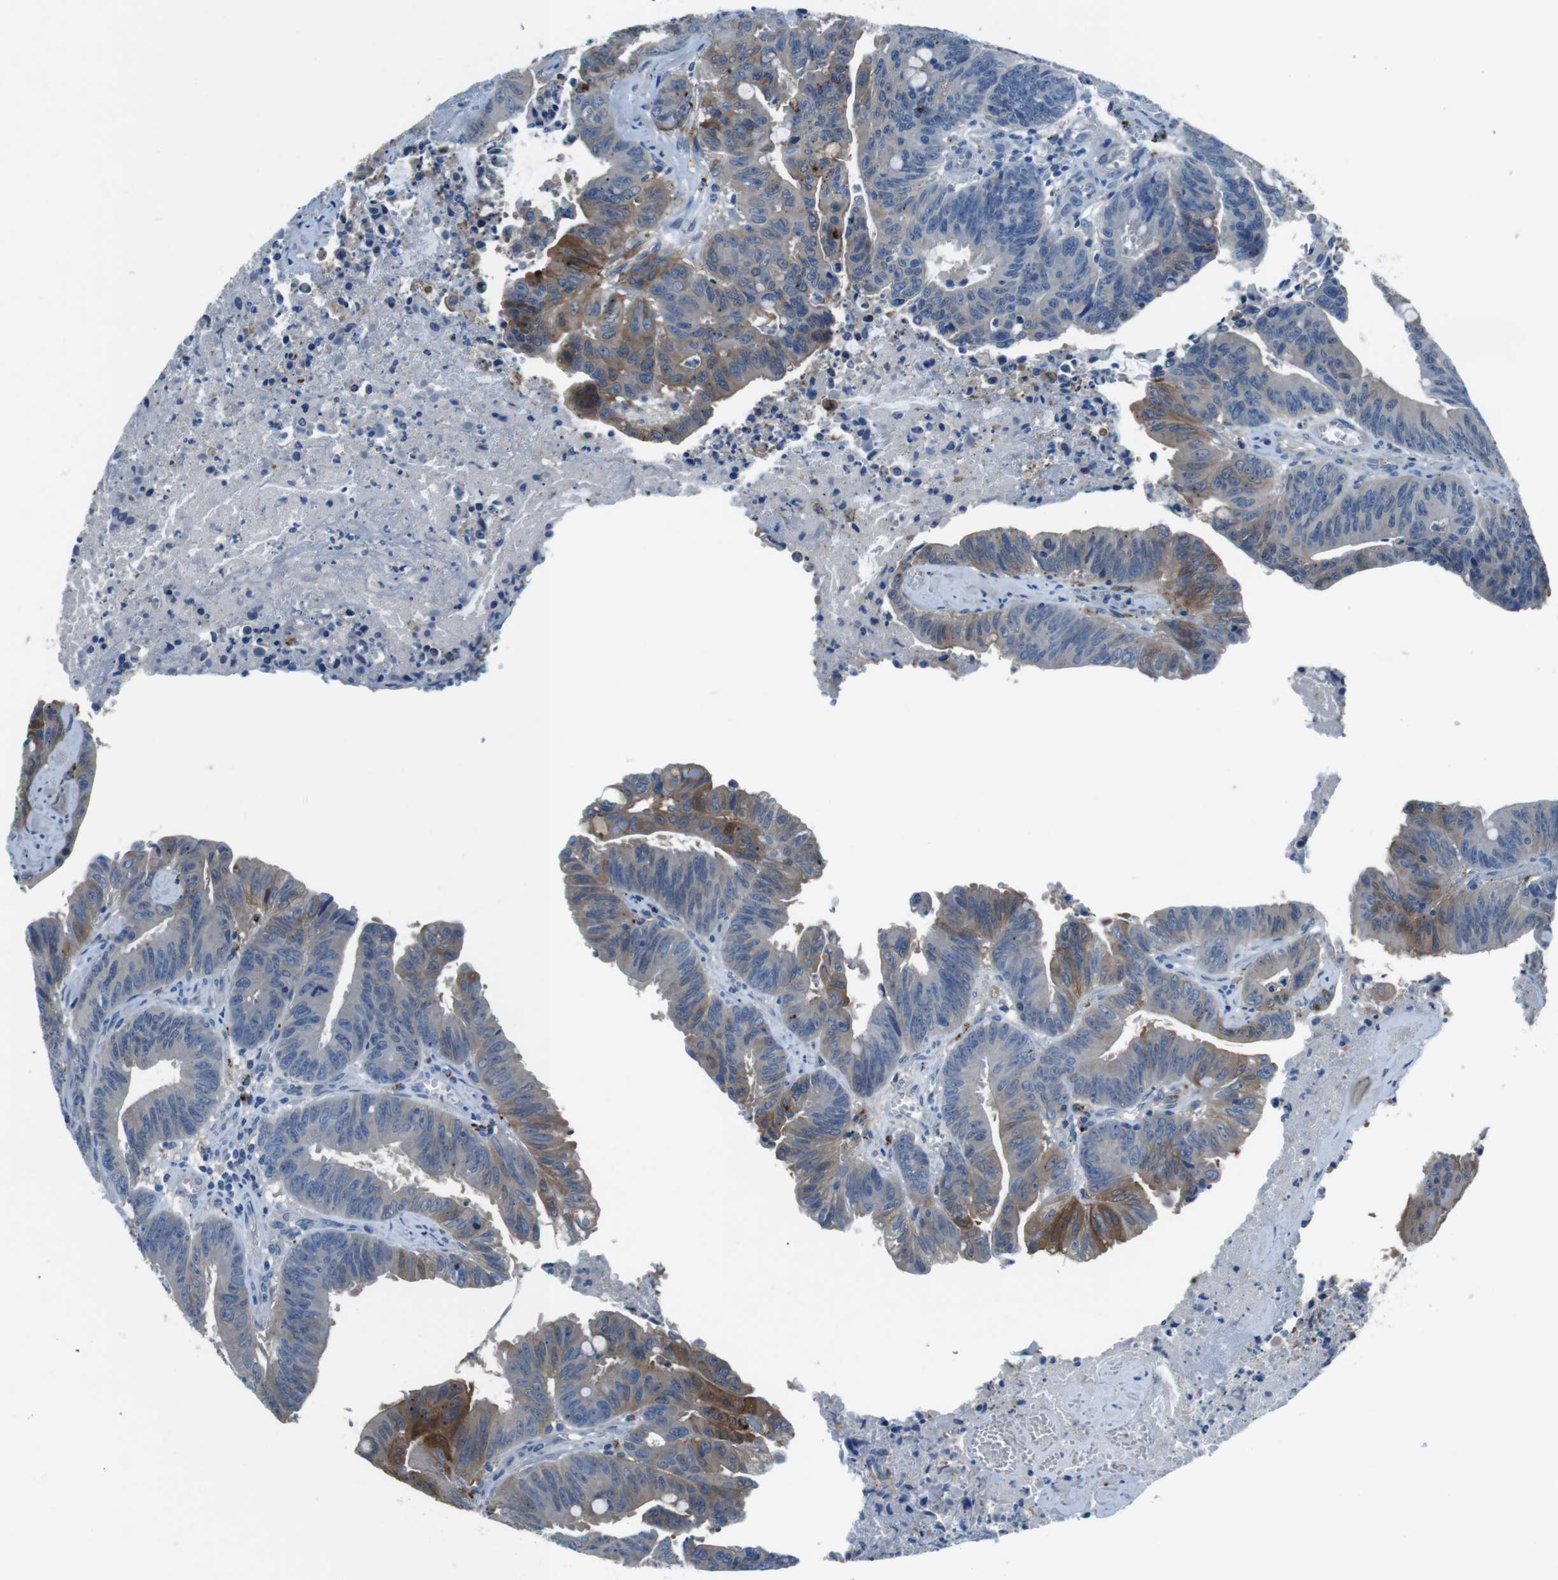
{"staining": {"intensity": "moderate", "quantity": "<25%", "location": "cytoplasmic/membranous"}, "tissue": "colorectal cancer", "cell_type": "Tumor cells", "image_type": "cancer", "snomed": [{"axis": "morphology", "description": "Adenocarcinoma, NOS"}, {"axis": "topography", "description": "Colon"}], "caption": "Adenocarcinoma (colorectal) tissue exhibits moderate cytoplasmic/membranous expression in approximately <25% of tumor cells, visualized by immunohistochemistry.", "gene": "TULP3", "patient": {"sex": "male", "age": 45}}